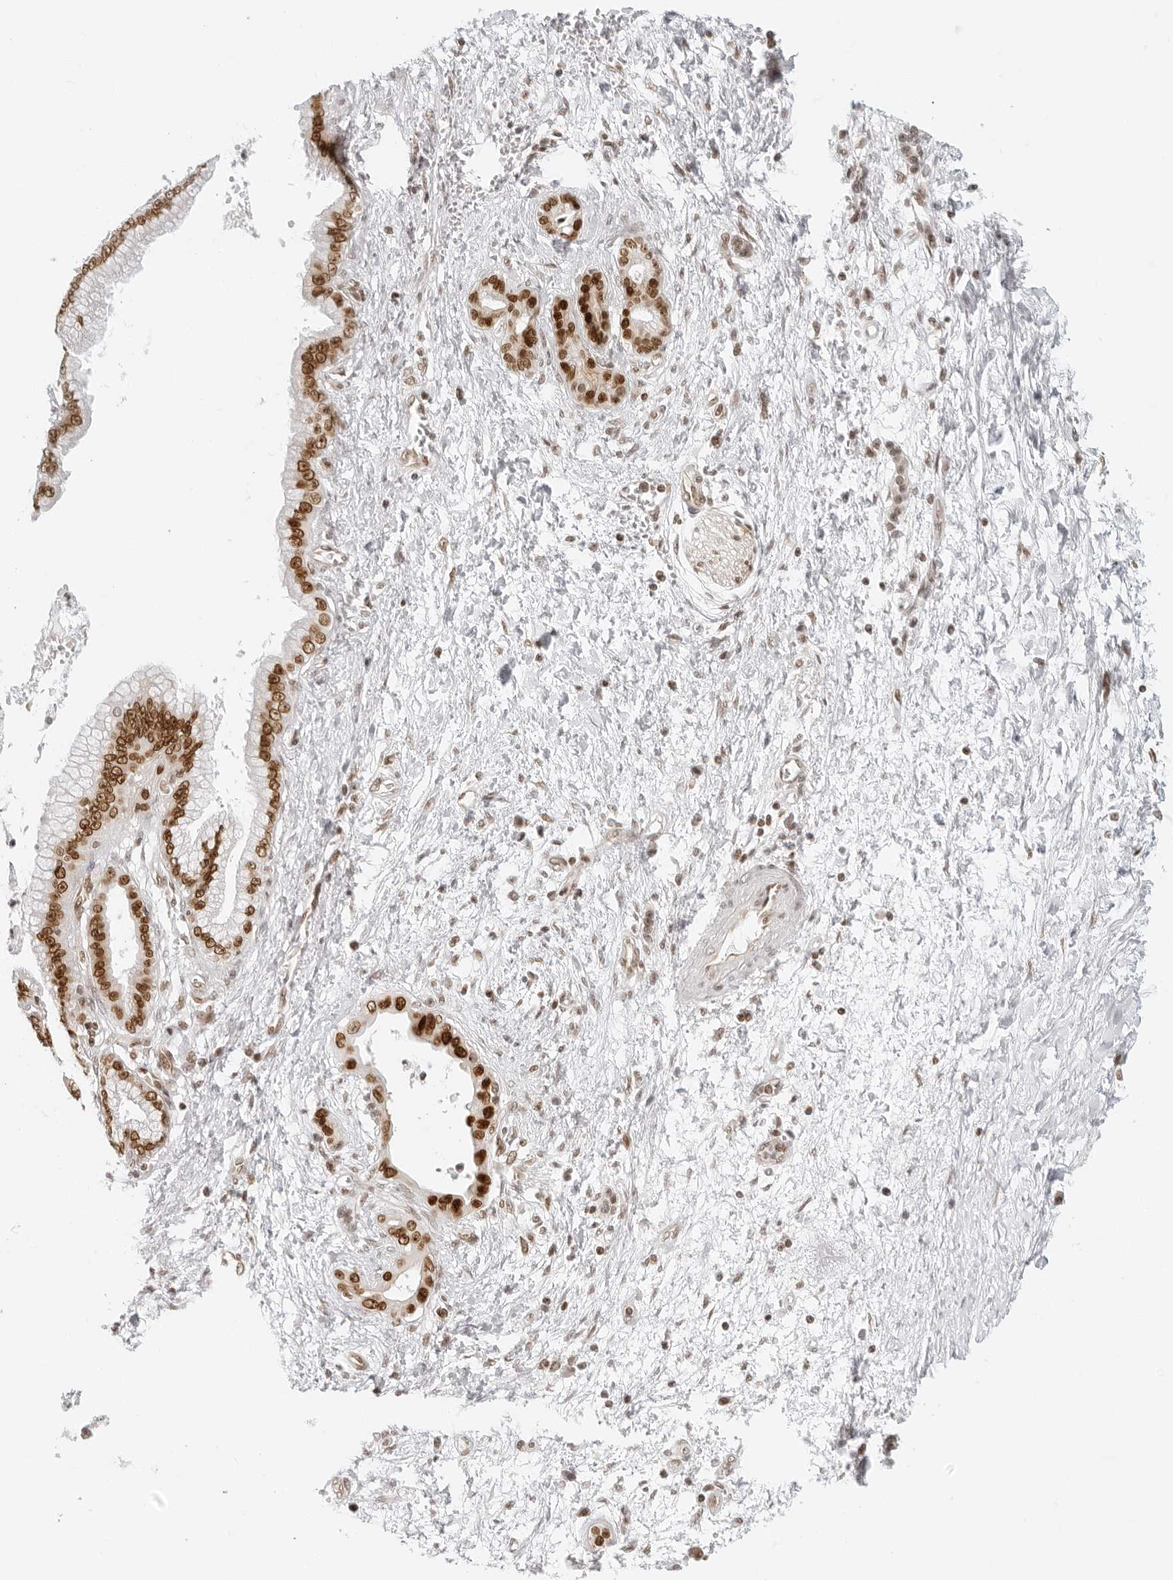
{"staining": {"intensity": "moderate", "quantity": ">75%", "location": "nuclear"}, "tissue": "pancreatic cancer", "cell_type": "Tumor cells", "image_type": "cancer", "snomed": [{"axis": "morphology", "description": "Adenocarcinoma, NOS"}, {"axis": "topography", "description": "Pancreas"}], "caption": "A medium amount of moderate nuclear positivity is identified in approximately >75% of tumor cells in pancreatic adenocarcinoma tissue.", "gene": "RCC1", "patient": {"sex": "male", "age": 59}}